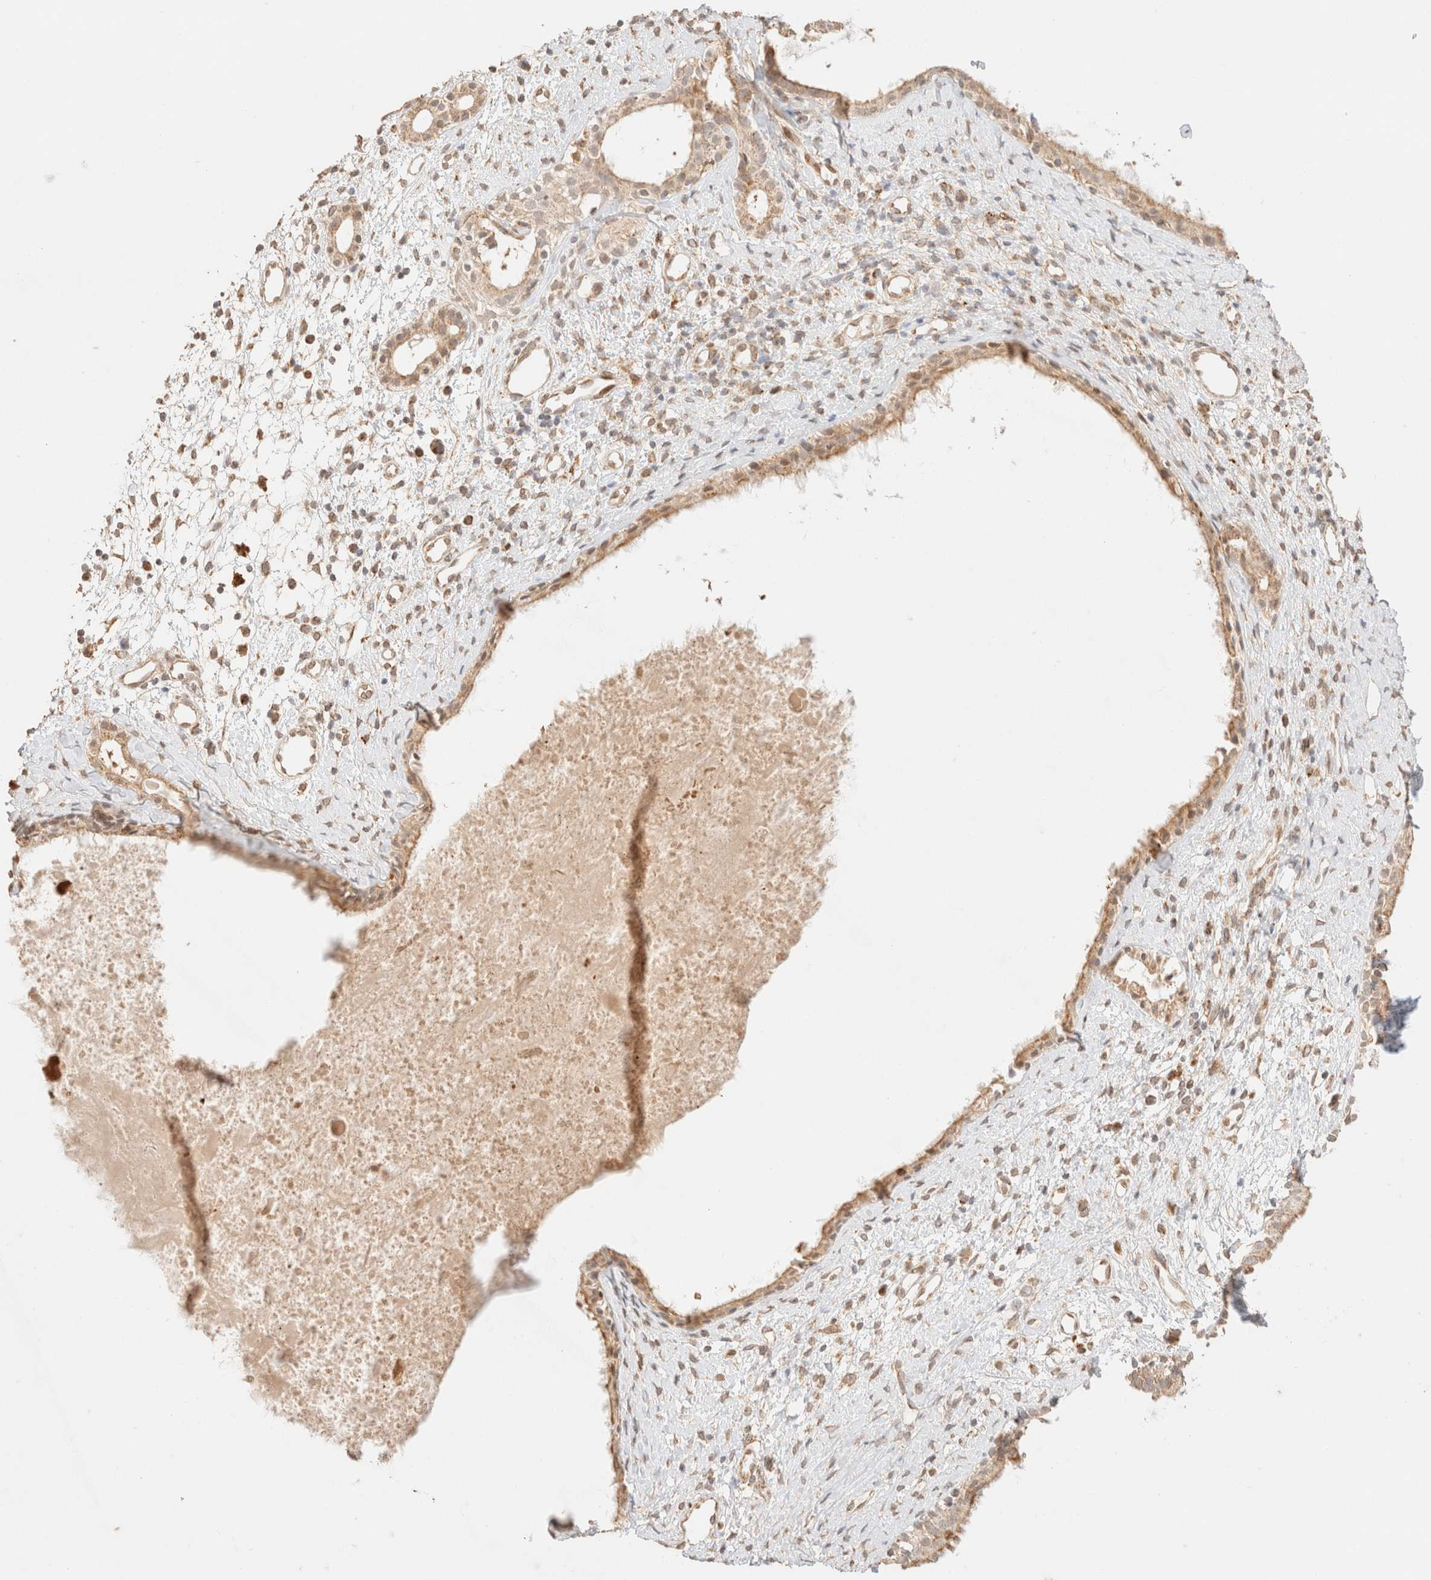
{"staining": {"intensity": "weak", "quantity": ">75%", "location": "cytoplasmic/membranous"}, "tissue": "nasopharynx", "cell_type": "Respiratory epithelial cells", "image_type": "normal", "snomed": [{"axis": "morphology", "description": "Normal tissue, NOS"}, {"axis": "topography", "description": "Nasopharynx"}], "caption": "This image demonstrates immunohistochemistry (IHC) staining of normal nasopharynx, with low weak cytoplasmic/membranous expression in approximately >75% of respiratory epithelial cells.", "gene": "TACO1", "patient": {"sex": "male", "age": 22}}